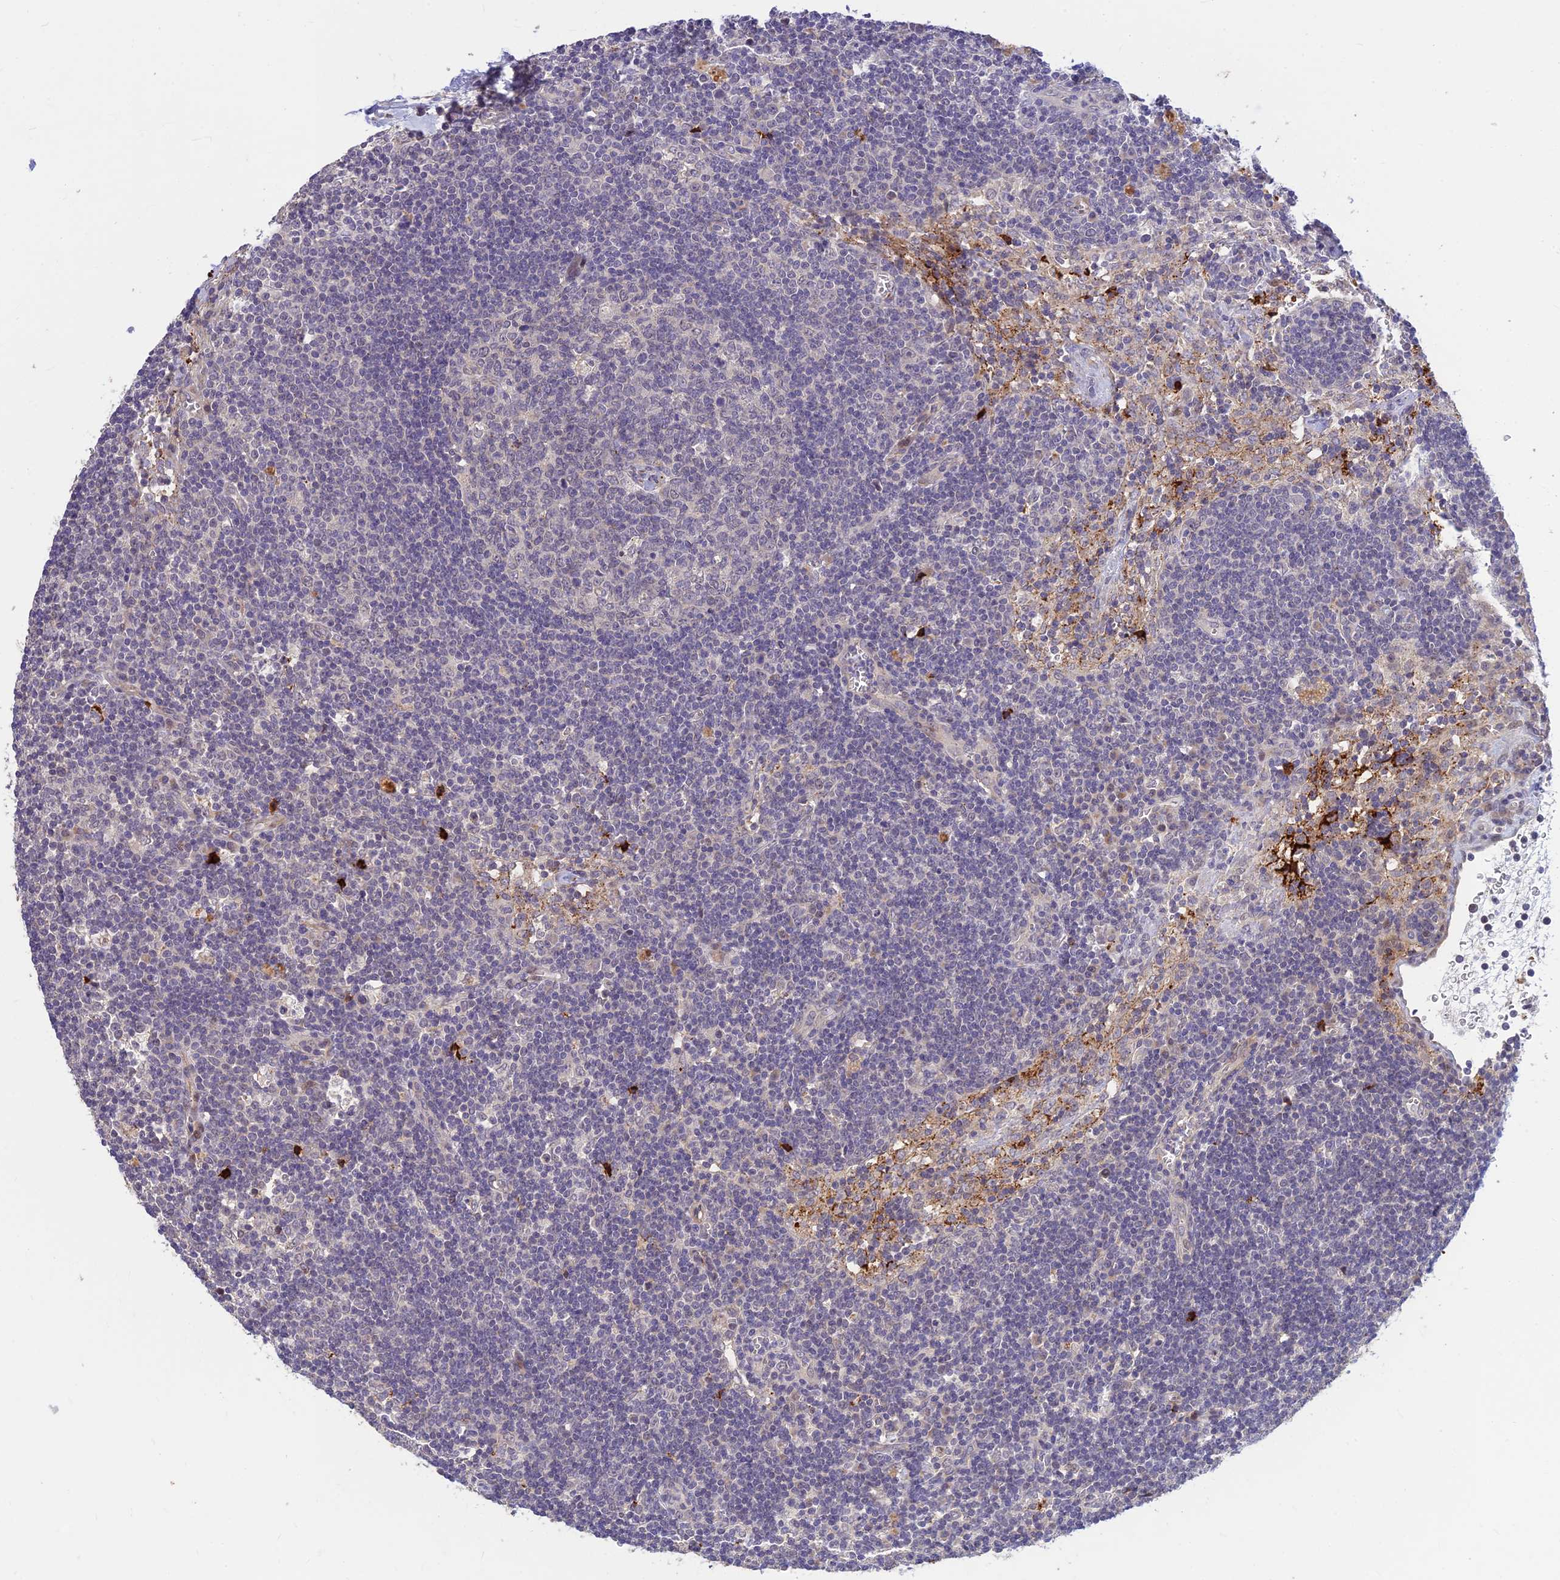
{"staining": {"intensity": "negative", "quantity": "none", "location": "none"}, "tissue": "lymph node", "cell_type": "Germinal center cells", "image_type": "normal", "snomed": [{"axis": "morphology", "description": "Normal tissue, NOS"}, {"axis": "topography", "description": "Lymph node"}], "caption": "This is an immunohistochemistry photomicrograph of normal lymph node. There is no positivity in germinal center cells.", "gene": "ASPDH", "patient": {"sex": "male", "age": 58}}